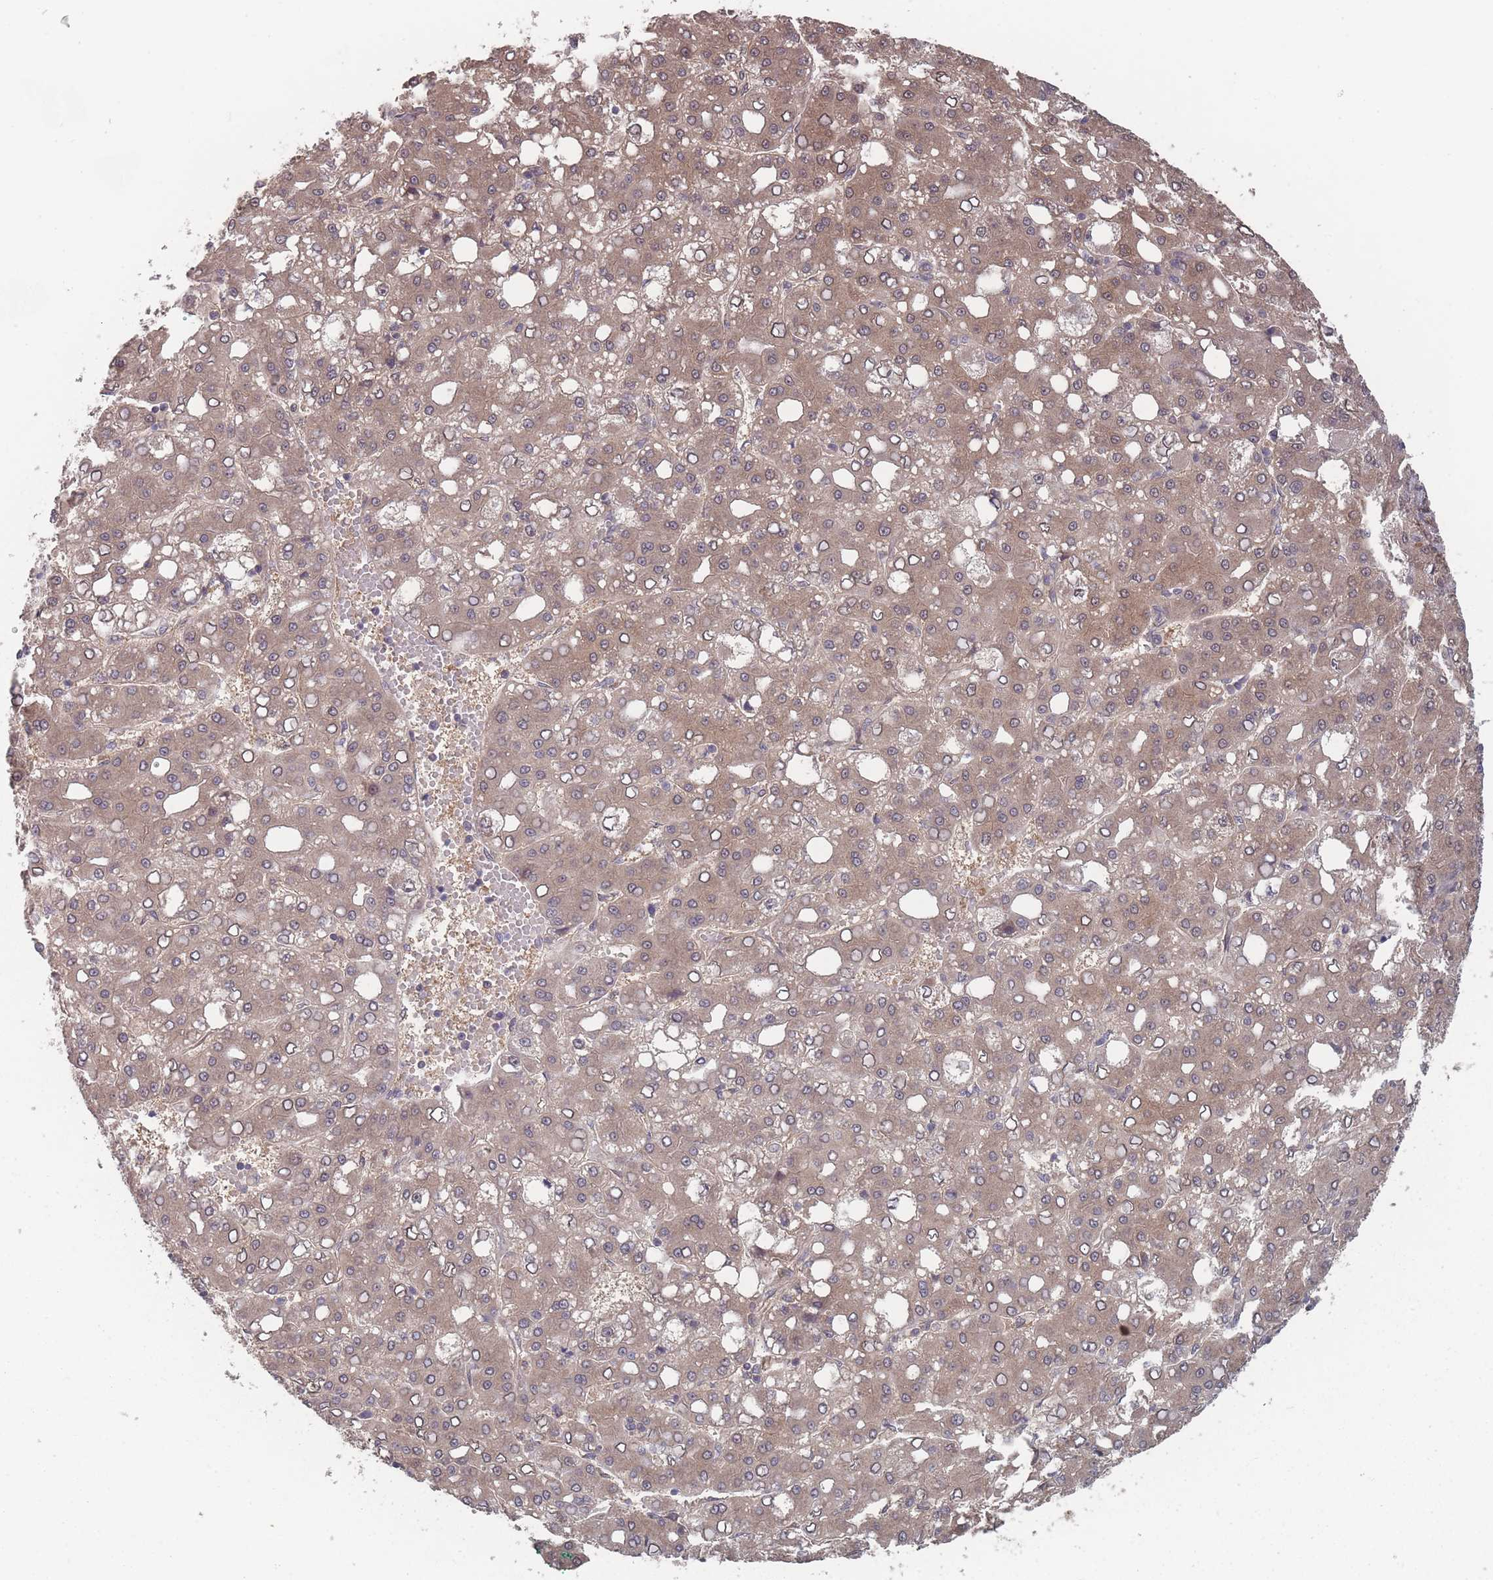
{"staining": {"intensity": "moderate", "quantity": ">75%", "location": "cytoplasmic/membranous"}, "tissue": "liver cancer", "cell_type": "Tumor cells", "image_type": "cancer", "snomed": [{"axis": "morphology", "description": "Carcinoma, Hepatocellular, NOS"}, {"axis": "topography", "description": "Liver"}], "caption": "About >75% of tumor cells in human hepatocellular carcinoma (liver) reveal moderate cytoplasmic/membranous protein staining as visualized by brown immunohistochemical staining.", "gene": "CNTRL", "patient": {"sex": "male", "age": 65}}